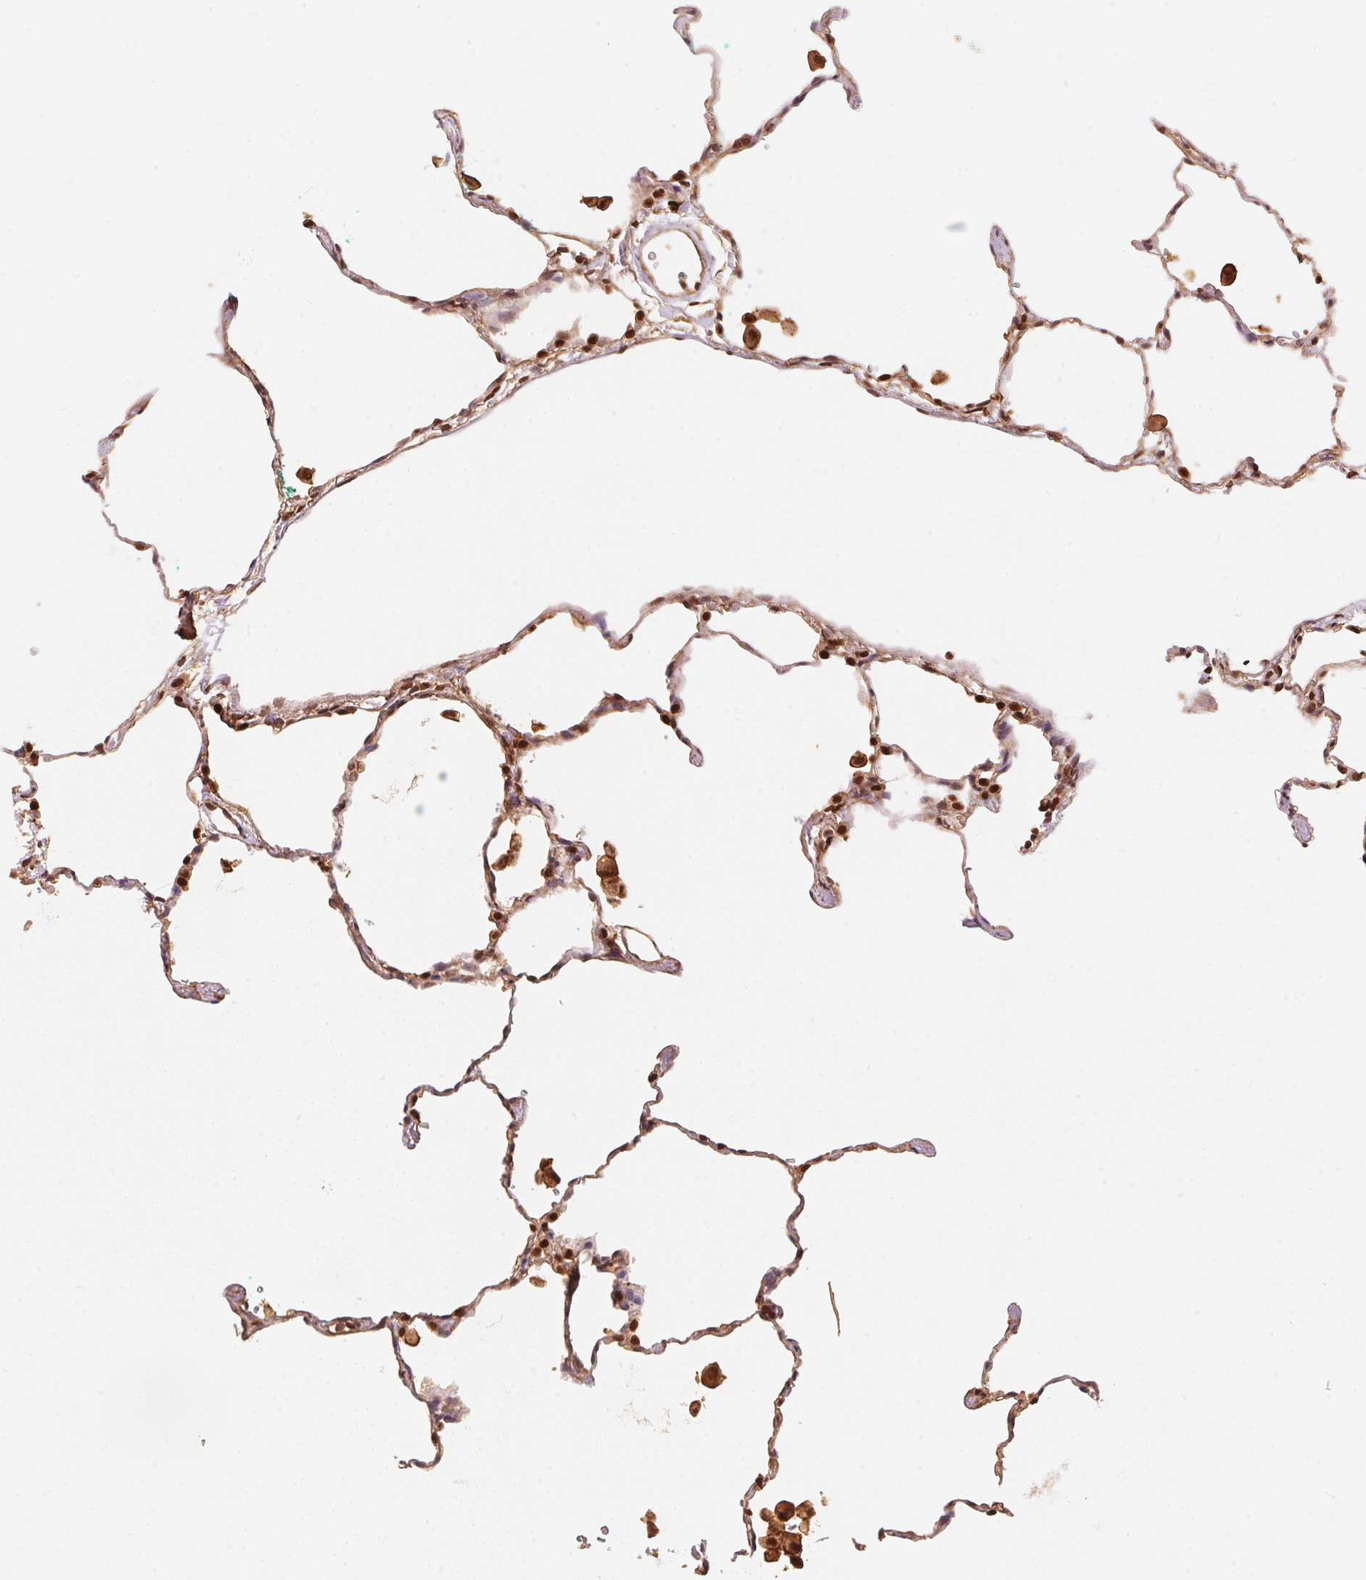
{"staining": {"intensity": "strong", "quantity": "25%-75%", "location": "nuclear"}, "tissue": "lung", "cell_type": "Alveolar cells", "image_type": "normal", "snomed": [{"axis": "morphology", "description": "Normal tissue, NOS"}, {"axis": "topography", "description": "Lung"}], "caption": "Immunohistochemical staining of normal human lung exhibits strong nuclear protein staining in about 25%-75% of alveolar cells. (DAB (3,3'-diaminobenzidine) = brown stain, brightfield microscopy at high magnification).", "gene": "TNIP2", "patient": {"sex": "female", "age": 47}}